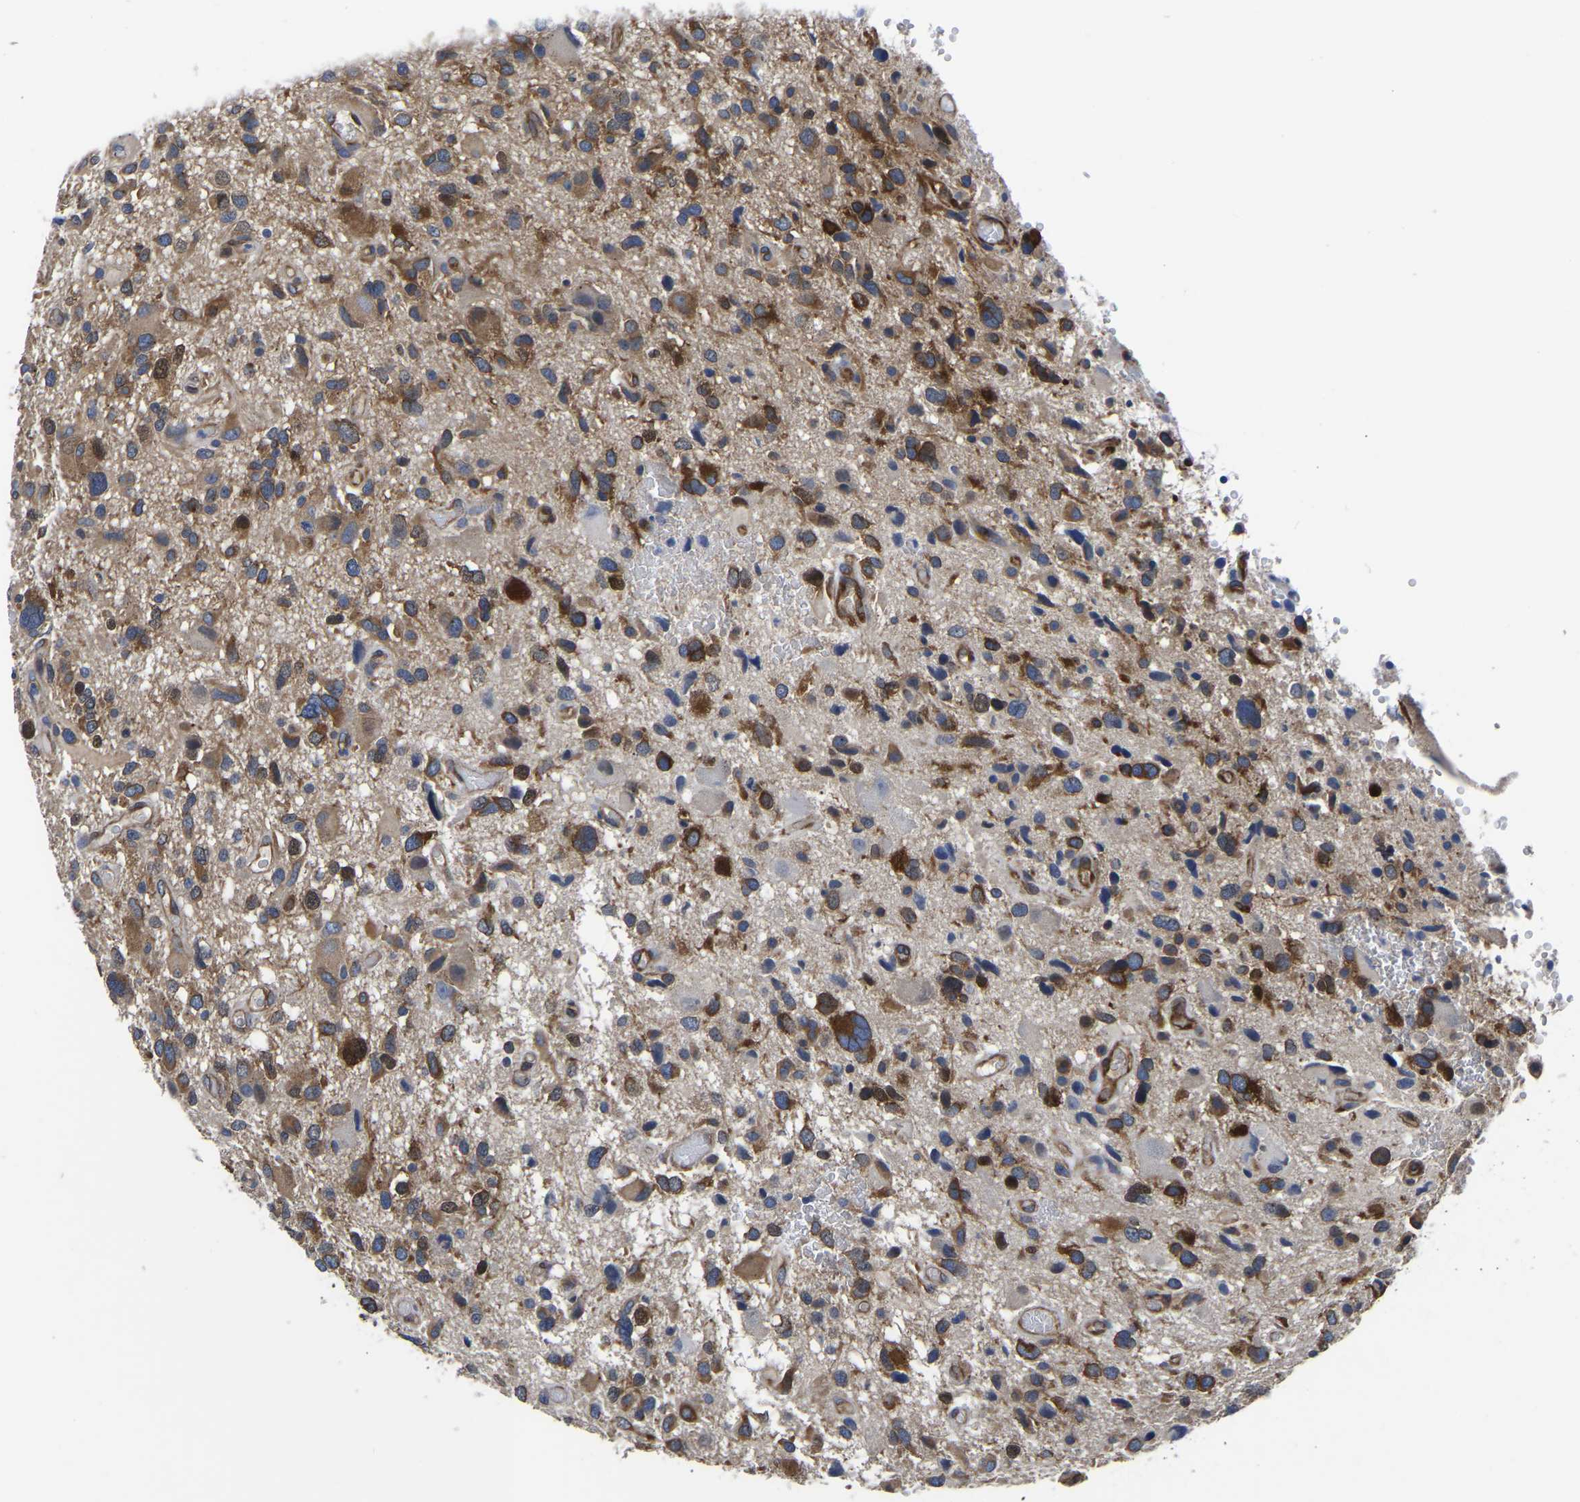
{"staining": {"intensity": "moderate", "quantity": ">75%", "location": "cytoplasmic/membranous"}, "tissue": "glioma", "cell_type": "Tumor cells", "image_type": "cancer", "snomed": [{"axis": "morphology", "description": "Glioma, malignant, High grade"}, {"axis": "topography", "description": "Brain"}], "caption": "The immunohistochemical stain shows moderate cytoplasmic/membranous positivity in tumor cells of malignant glioma (high-grade) tissue. (Stains: DAB (3,3'-diaminobenzidine) in brown, nuclei in blue, Microscopy: brightfield microscopy at high magnification).", "gene": "TFG", "patient": {"sex": "male", "age": 33}}